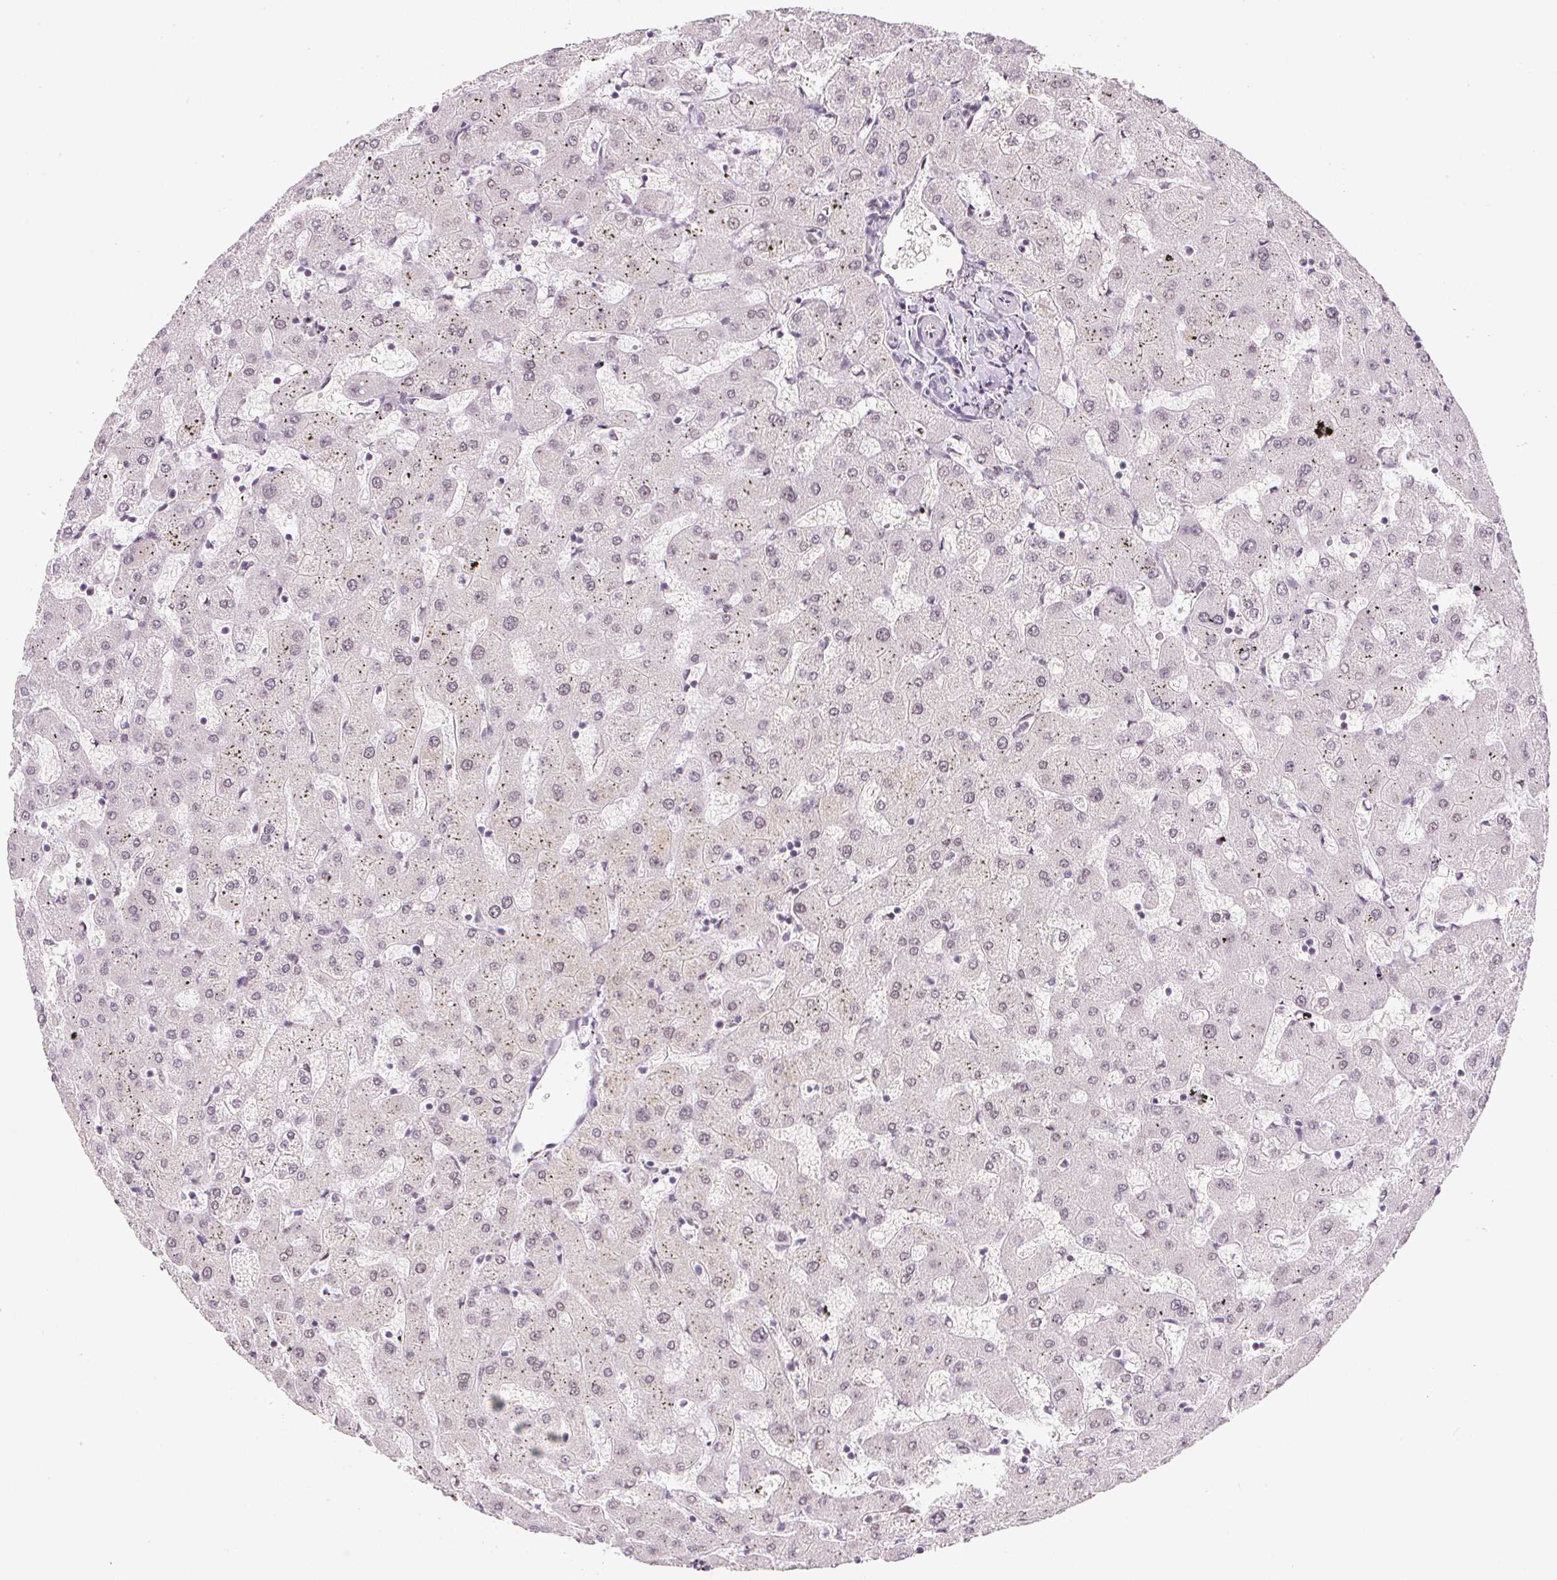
{"staining": {"intensity": "weak", "quantity": "25%-75%", "location": "nuclear"}, "tissue": "liver", "cell_type": "Cholangiocytes", "image_type": "normal", "snomed": [{"axis": "morphology", "description": "Normal tissue, NOS"}, {"axis": "topography", "description": "Liver"}], "caption": "The immunohistochemical stain highlights weak nuclear staining in cholangiocytes of normal liver. The staining is performed using DAB (3,3'-diaminobenzidine) brown chromogen to label protein expression. The nuclei are counter-stained blue using hematoxylin.", "gene": "DPPA4", "patient": {"sex": "female", "age": 63}}